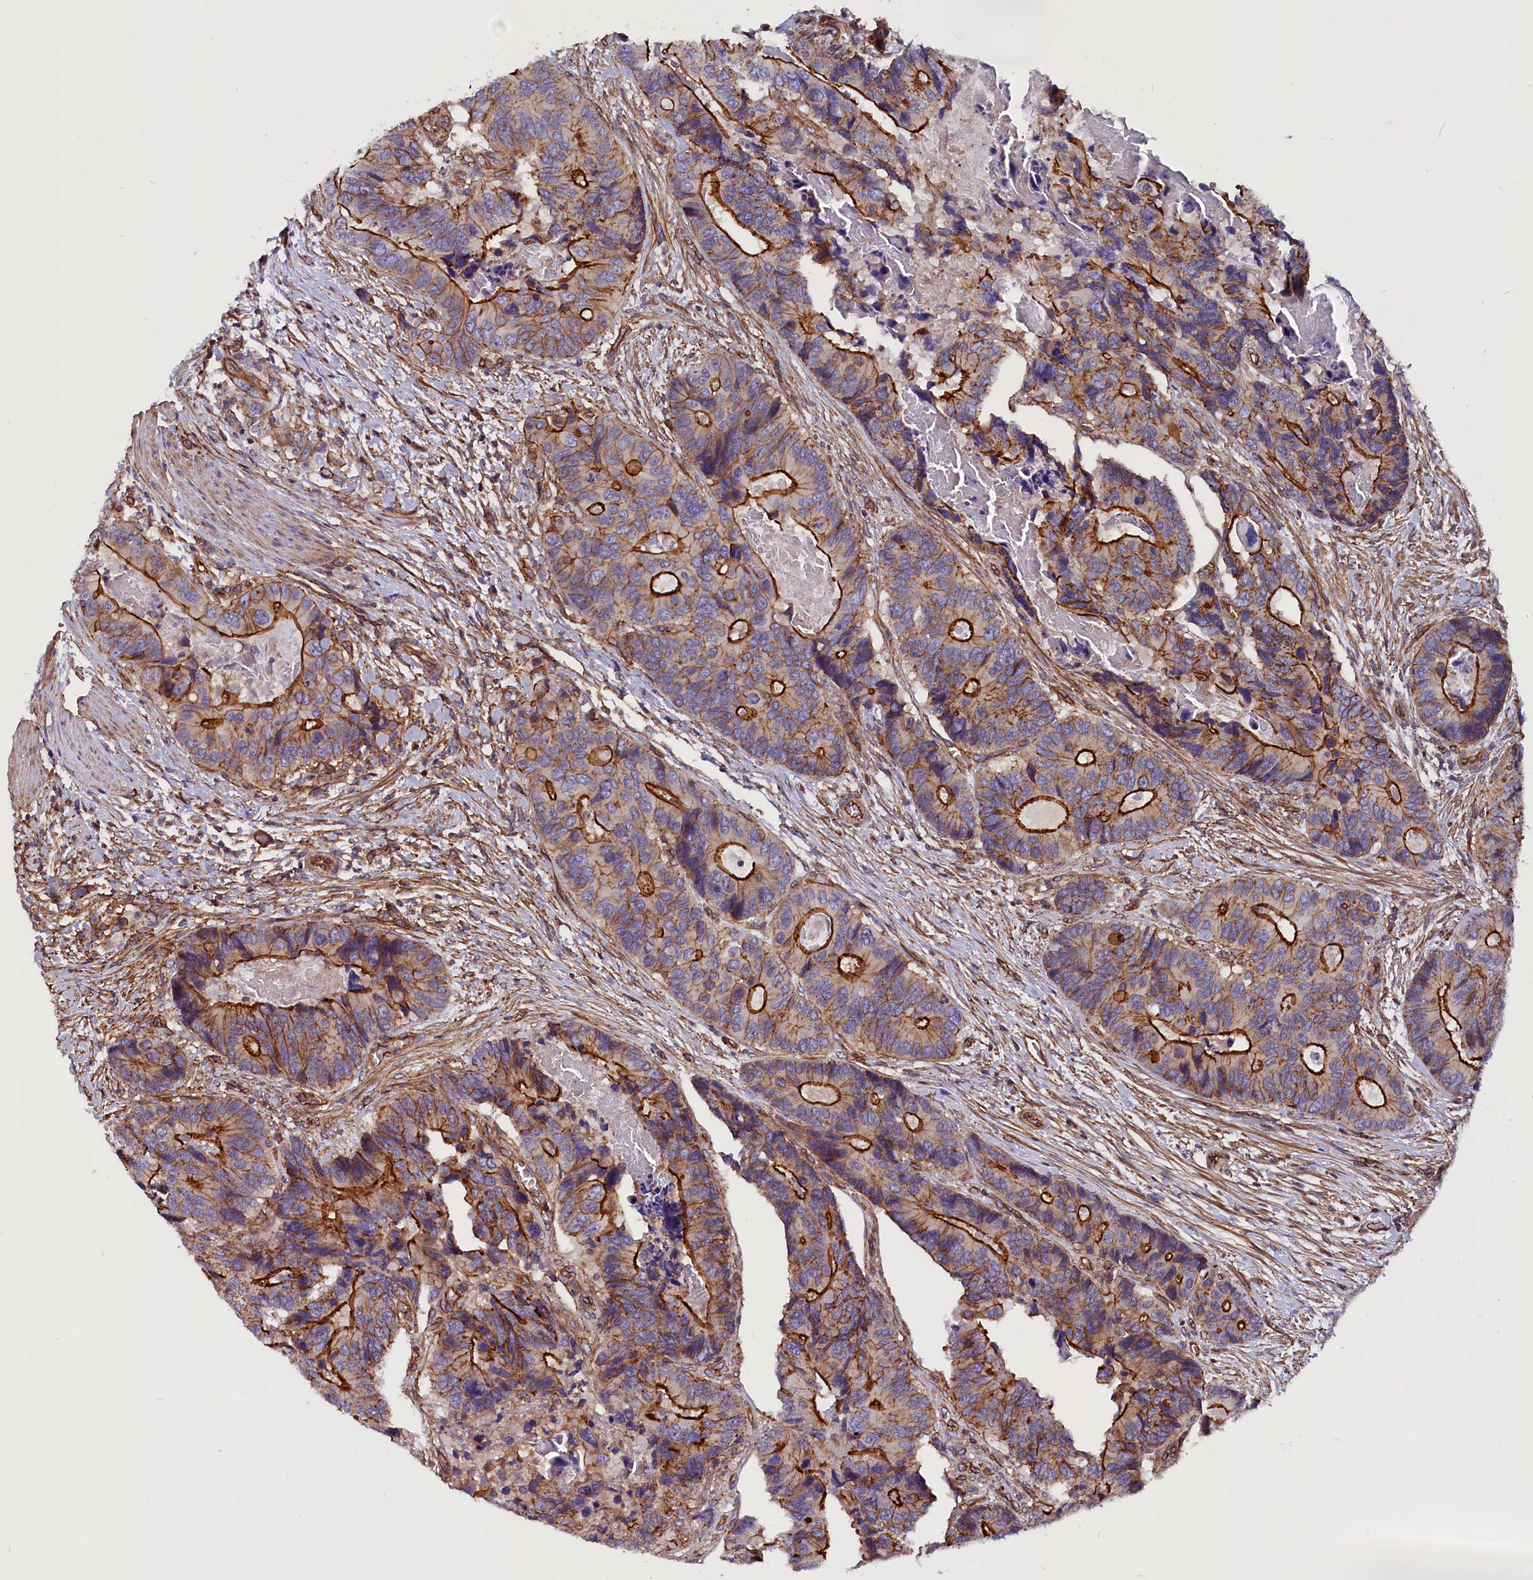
{"staining": {"intensity": "strong", "quantity": "25%-75%", "location": "cytoplasmic/membranous"}, "tissue": "colorectal cancer", "cell_type": "Tumor cells", "image_type": "cancer", "snomed": [{"axis": "morphology", "description": "Adenocarcinoma, NOS"}, {"axis": "topography", "description": "Colon"}], "caption": "Immunohistochemical staining of adenocarcinoma (colorectal) reveals strong cytoplasmic/membranous protein staining in approximately 25%-75% of tumor cells.", "gene": "ZNF749", "patient": {"sex": "male", "age": 84}}